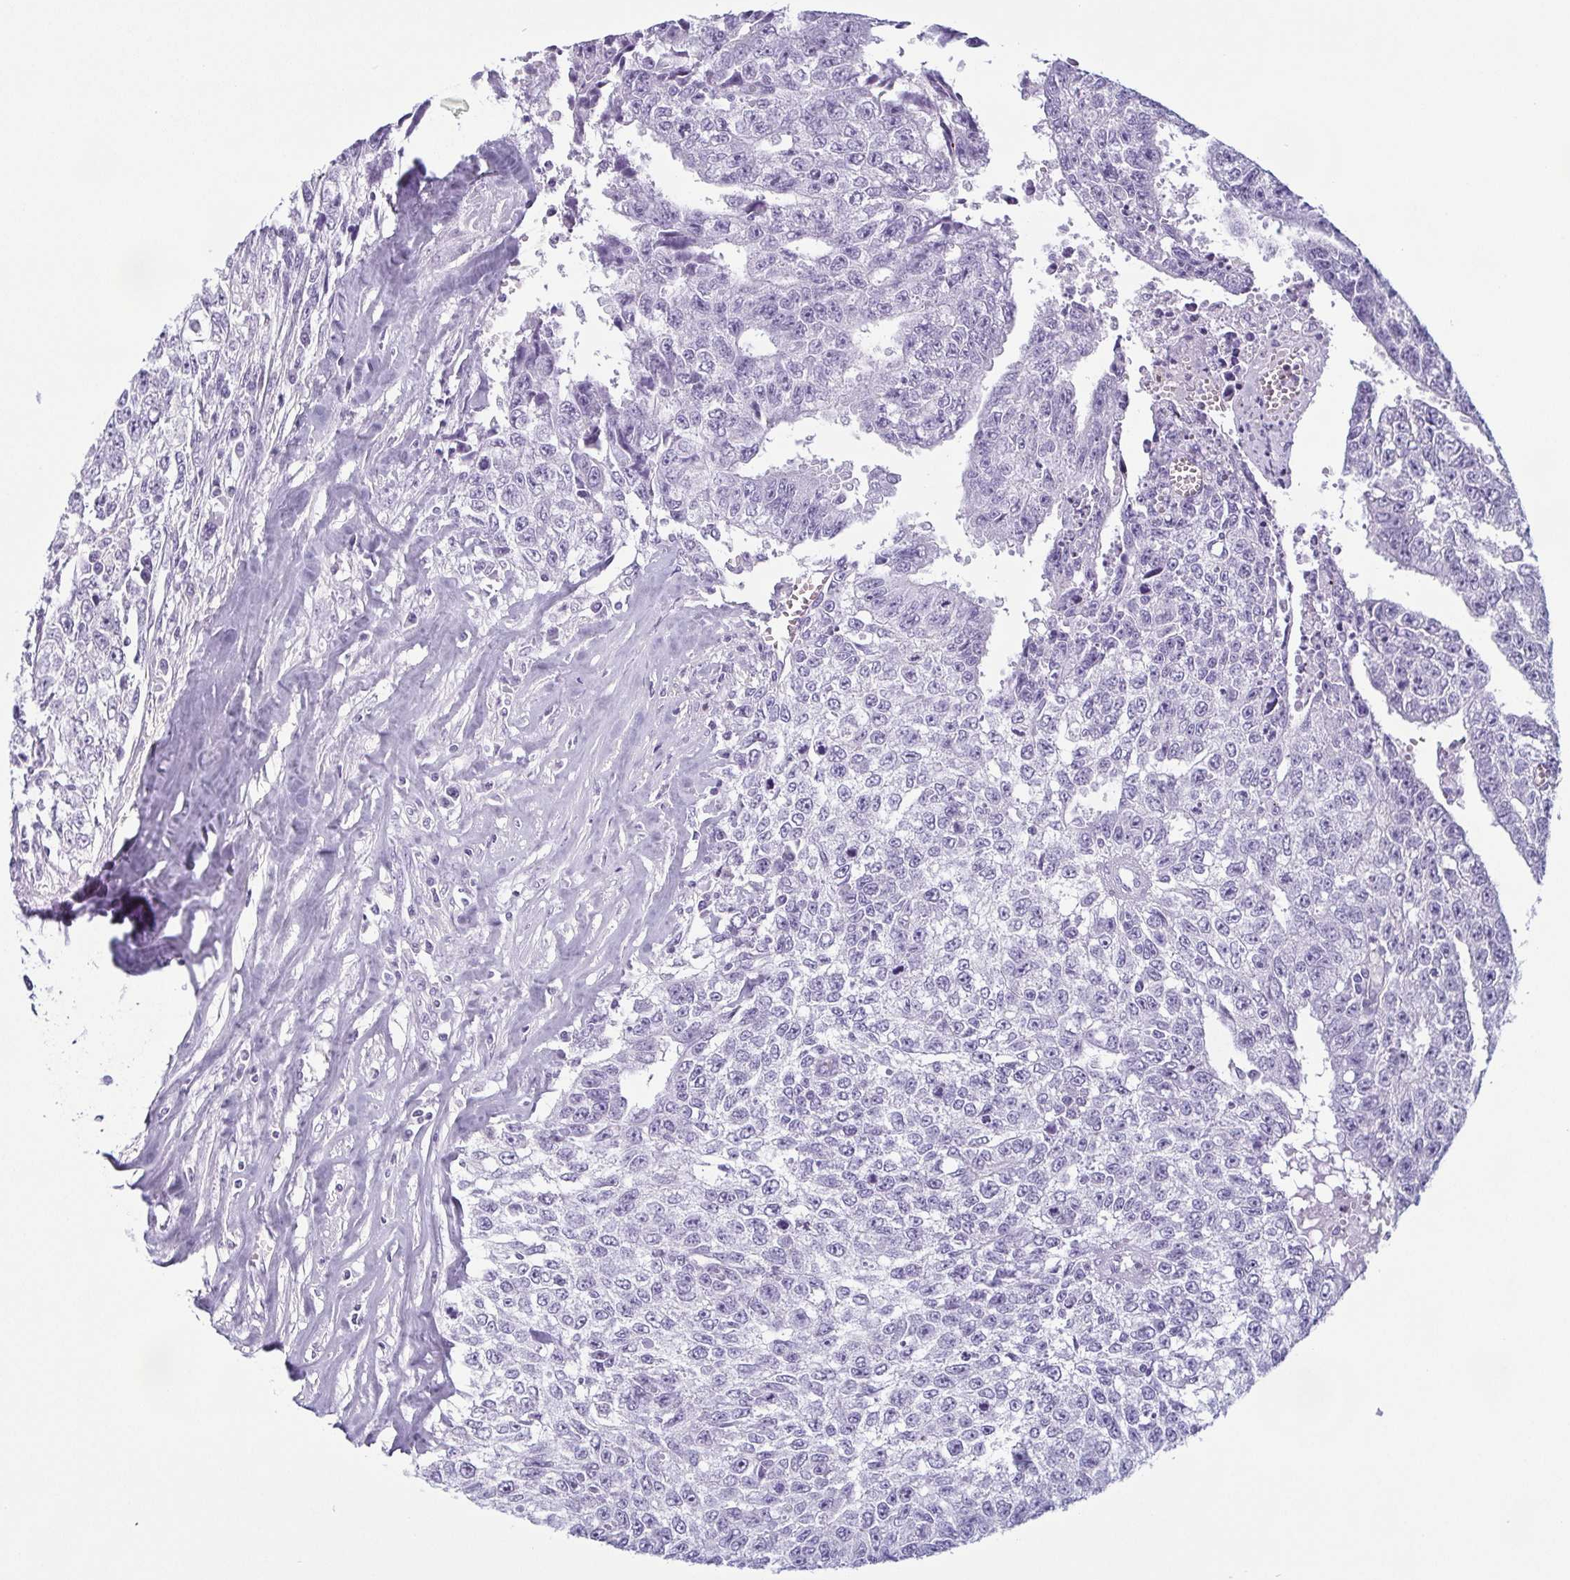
{"staining": {"intensity": "negative", "quantity": "none", "location": "none"}, "tissue": "testis cancer", "cell_type": "Tumor cells", "image_type": "cancer", "snomed": [{"axis": "morphology", "description": "Carcinoma, Embryonal, NOS"}, {"axis": "morphology", "description": "Teratoma, malignant, NOS"}, {"axis": "topography", "description": "Testis"}], "caption": "An image of teratoma (malignant) (testis) stained for a protein shows no brown staining in tumor cells.", "gene": "KRT78", "patient": {"sex": "male", "age": 24}}